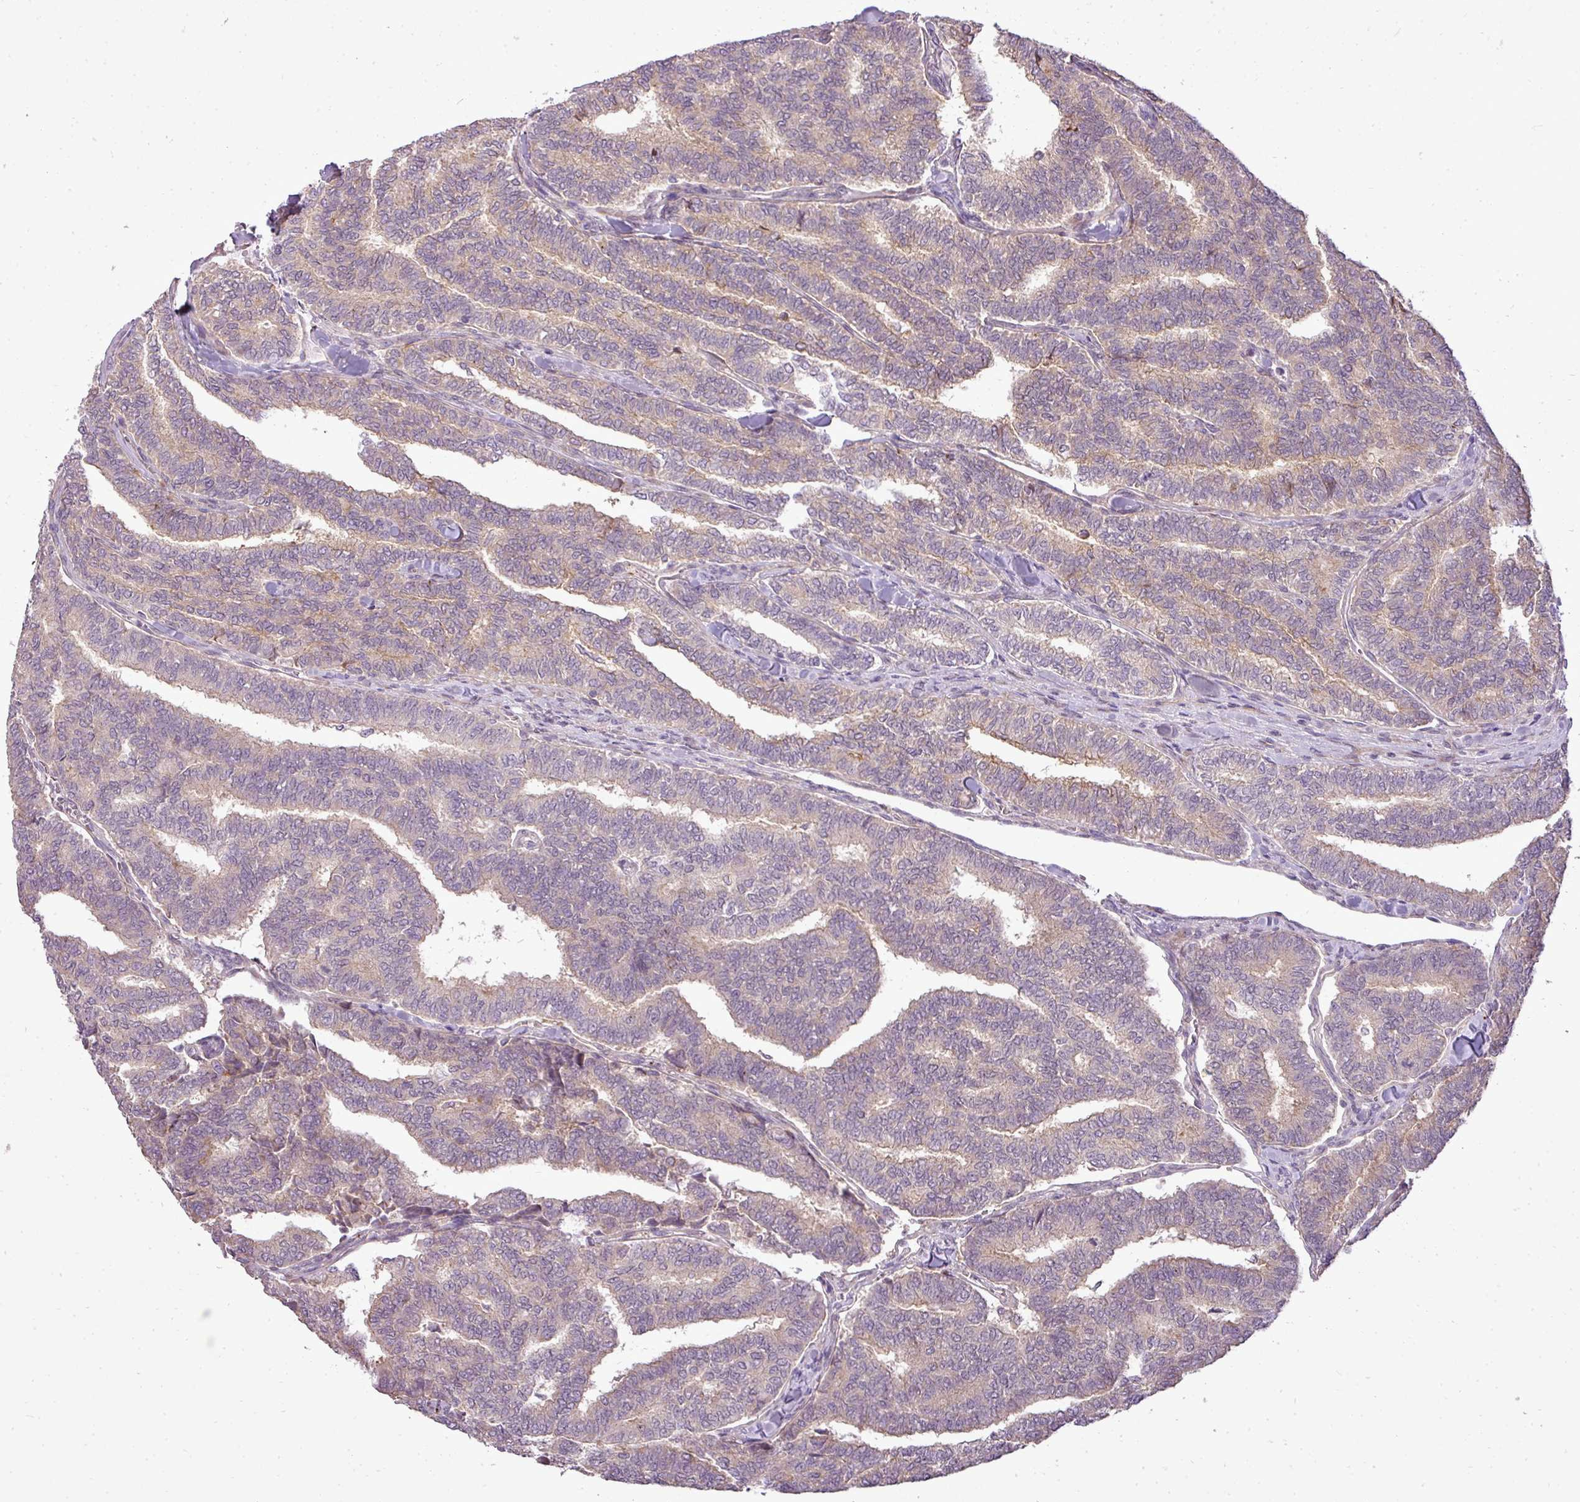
{"staining": {"intensity": "weak", "quantity": "<25%", "location": "cytoplasmic/membranous"}, "tissue": "thyroid cancer", "cell_type": "Tumor cells", "image_type": "cancer", "snomed": [{"axis": "morphology", "description": "Papillary adenocarcinoma, NOS"}, {"axis": "topography", "description": "Thyroid gland"}], "caption": "The image reveals no significant positivity in tumor cells of thyroid papillary adenocarcinoma.", "gene": "PDRG1", "patient": {"sex": "female", "age": 35}}